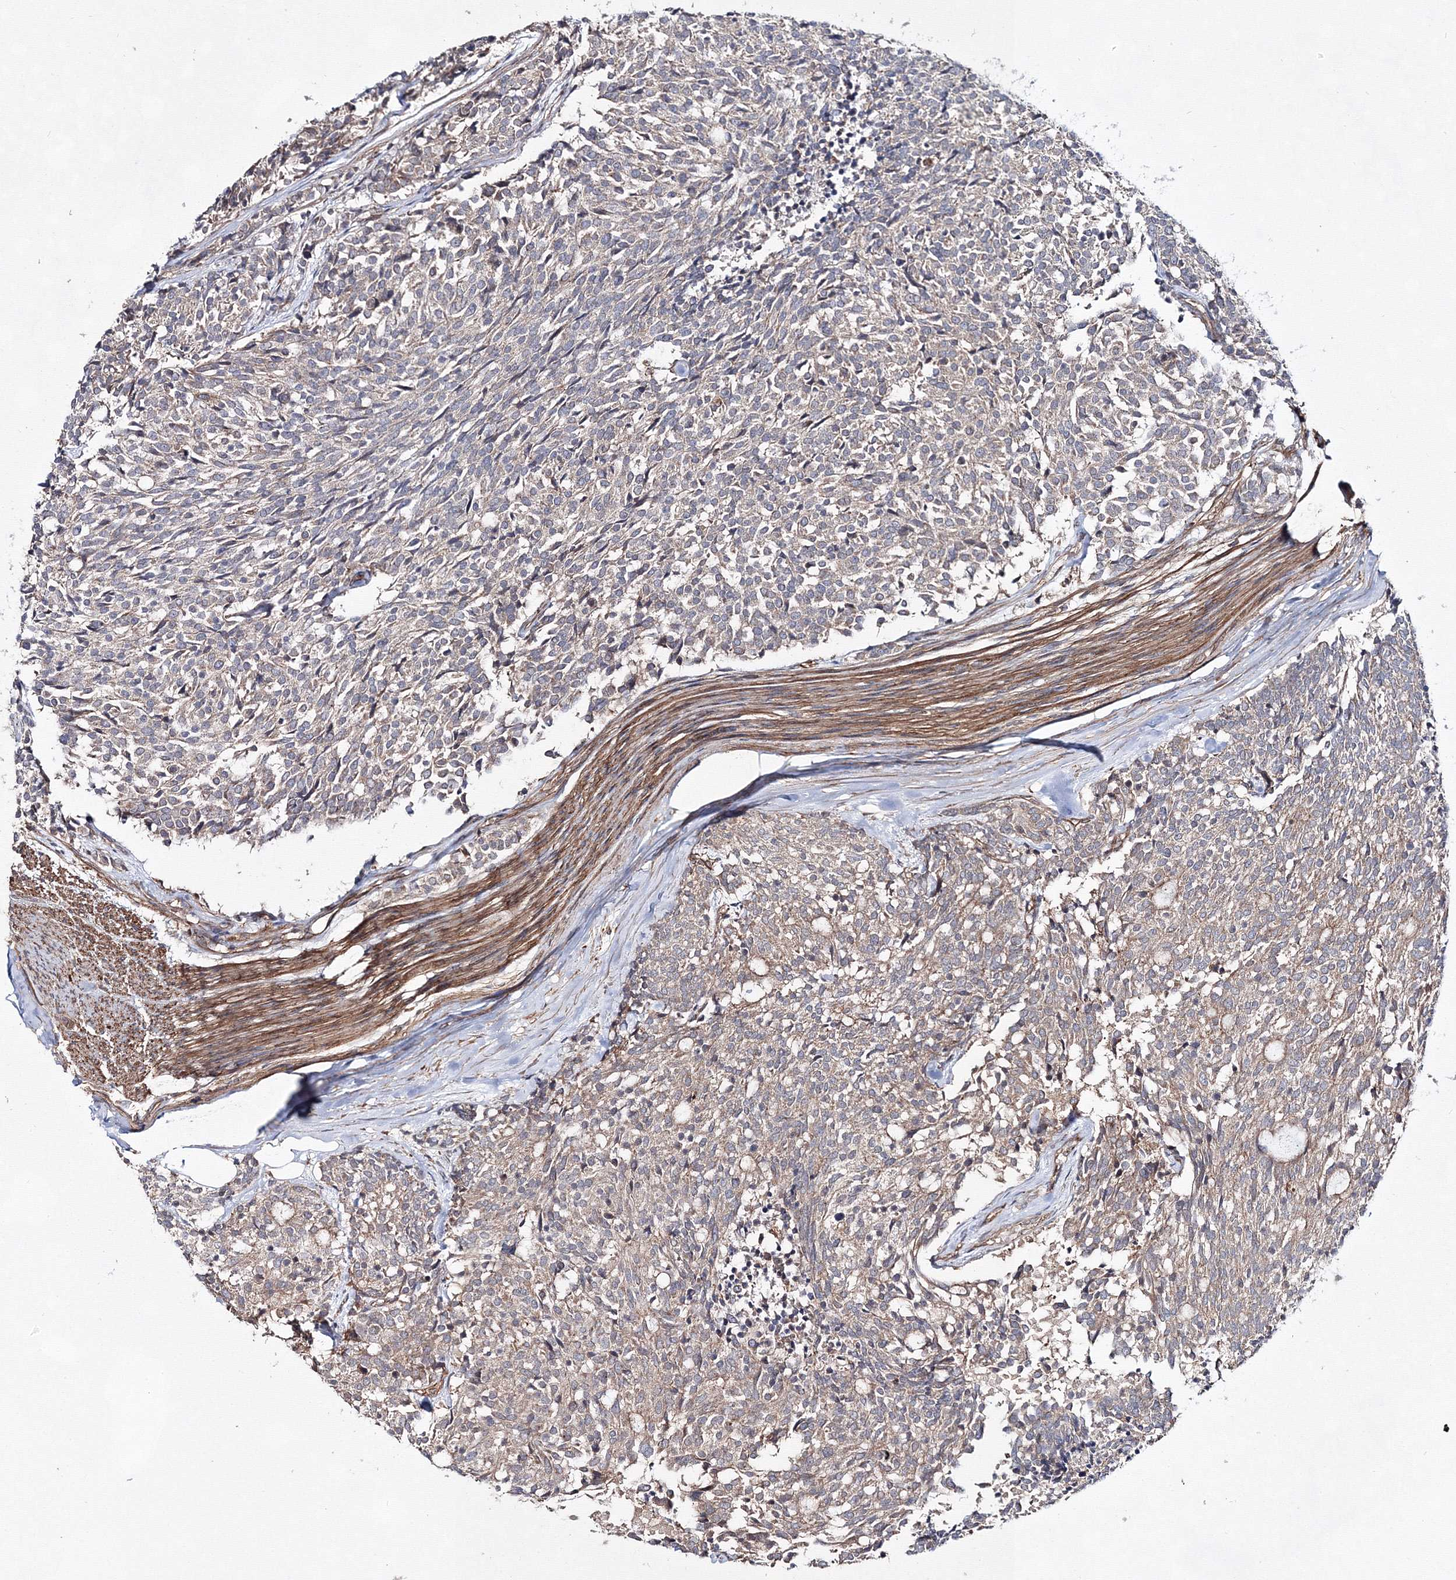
{"staining": {"intensity": "weak", "quantity": "<25%", "location": "cytoplasmic/membranous"}, "tissue": "carcinoid", "cell_type": "Tumor cells", "image_type": "cancer", "snomed": [{"axis": "morphology", "description": "Carcinoid, malignant, NOS"}, {"axis": "topography", "description": "Pancreas"}], "caption": "This histopathology image is of carcinoid stained with immunohistochemistry to label a protein in brown with the nuclei are counter-stained blue. There is no expression in tumor cells.", "gene": "EXOC6", "patient": {"sex": "female", "age": 54}}